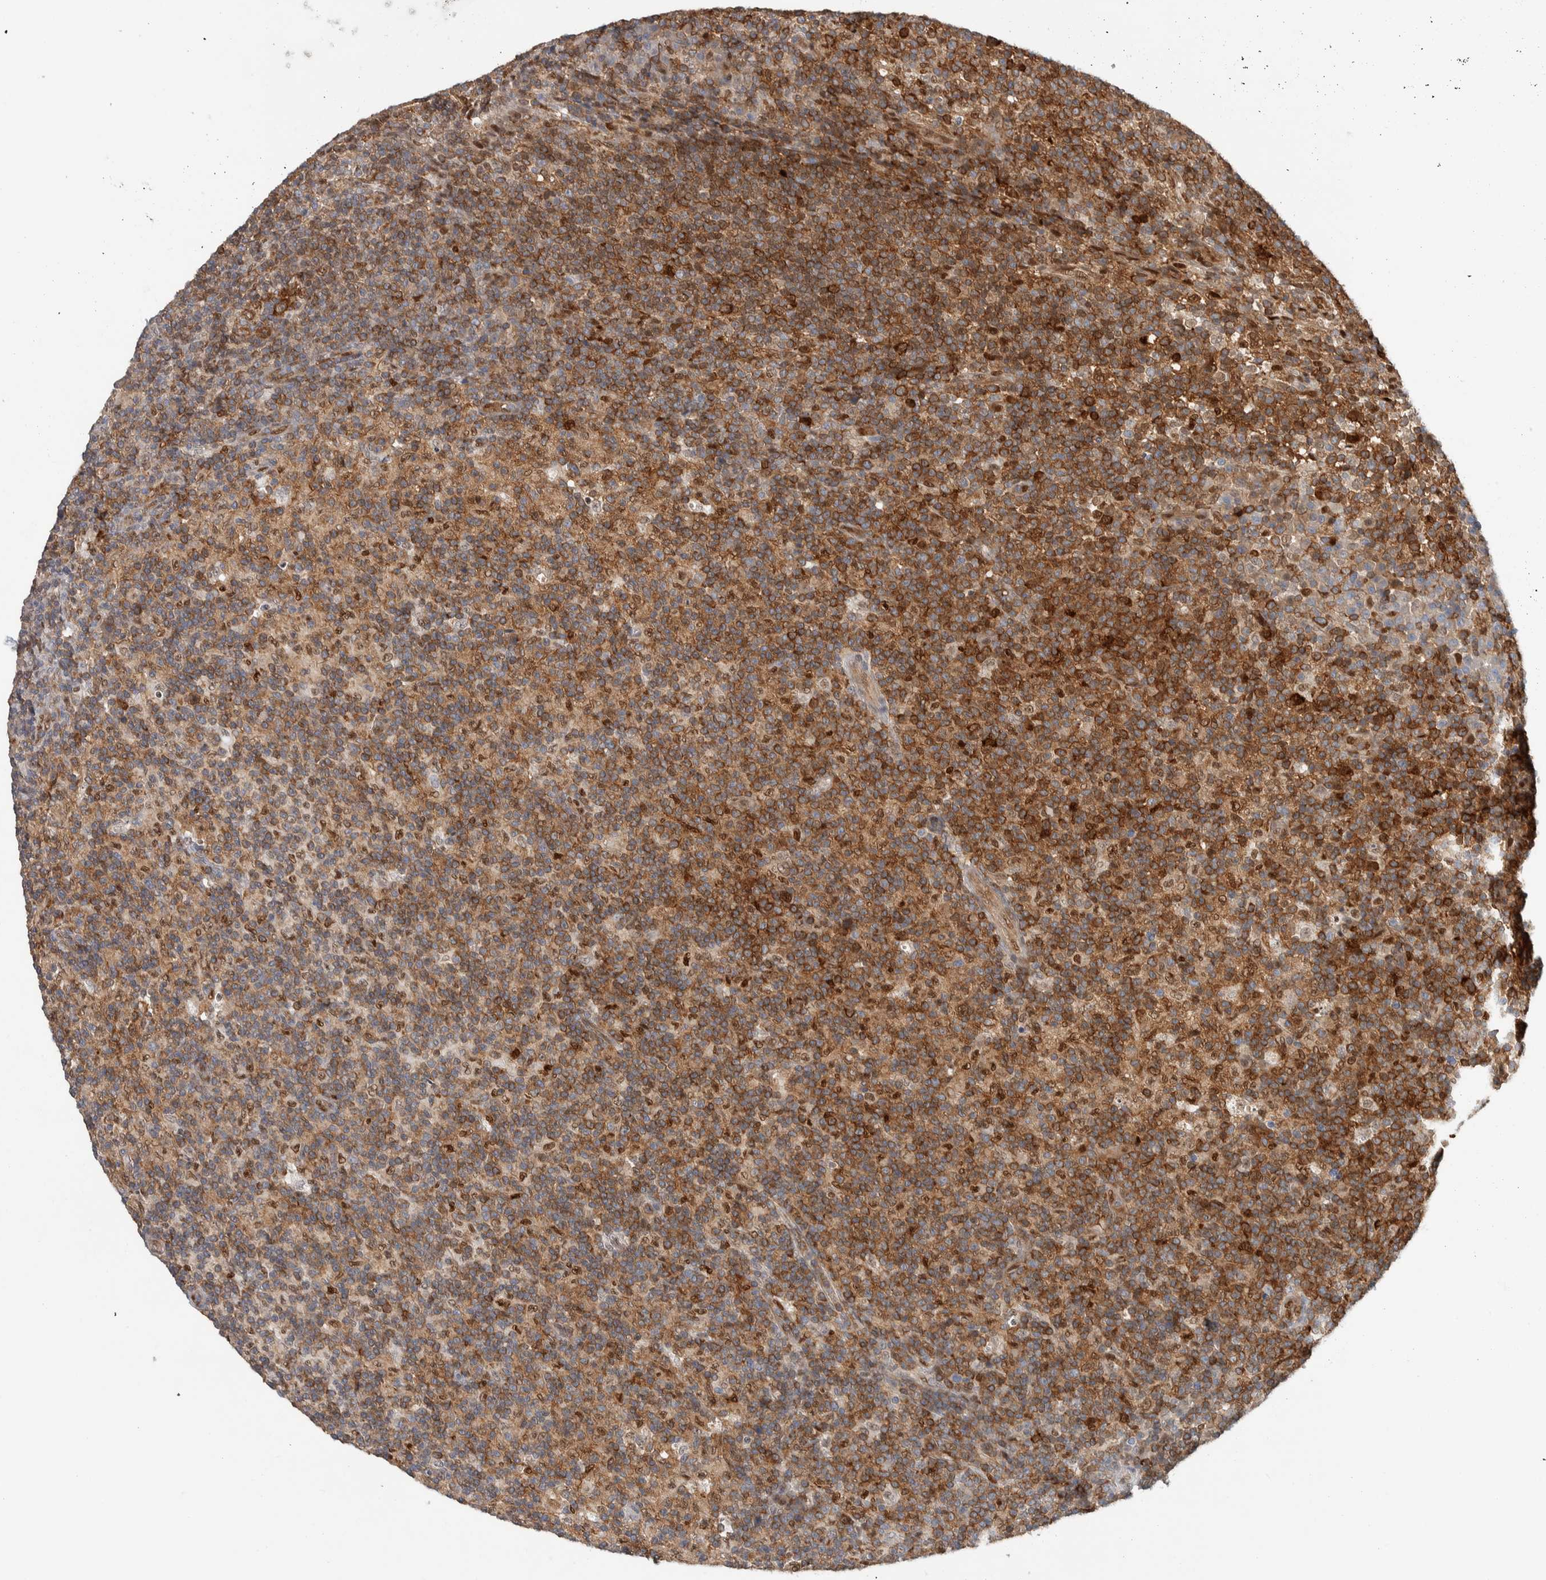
{"staining": {"intensity": "moderate", "quantity": ">75%", "location": "cytoplasmic/membranous"}, "tissue": "lymph node", "cell_type": "Germinal center cells", "image_type": "normal", "snomed": [{"axis": "morphology", "description": "Normal tissue, NOS"}, {"axis": "morphology", "description": "Inflammation, NOS"}, {"axis": "topography", "description": "Lymph node"}], "caption": "A histopathology image showing moderate cytoplasmic/membranous positivity in about >75% of germinal center cells in normal lymph node, as visualized by brown immunohistochemical staining.", "gene": "NFKB2", "patient": {"sex": "male", "age": 55}}